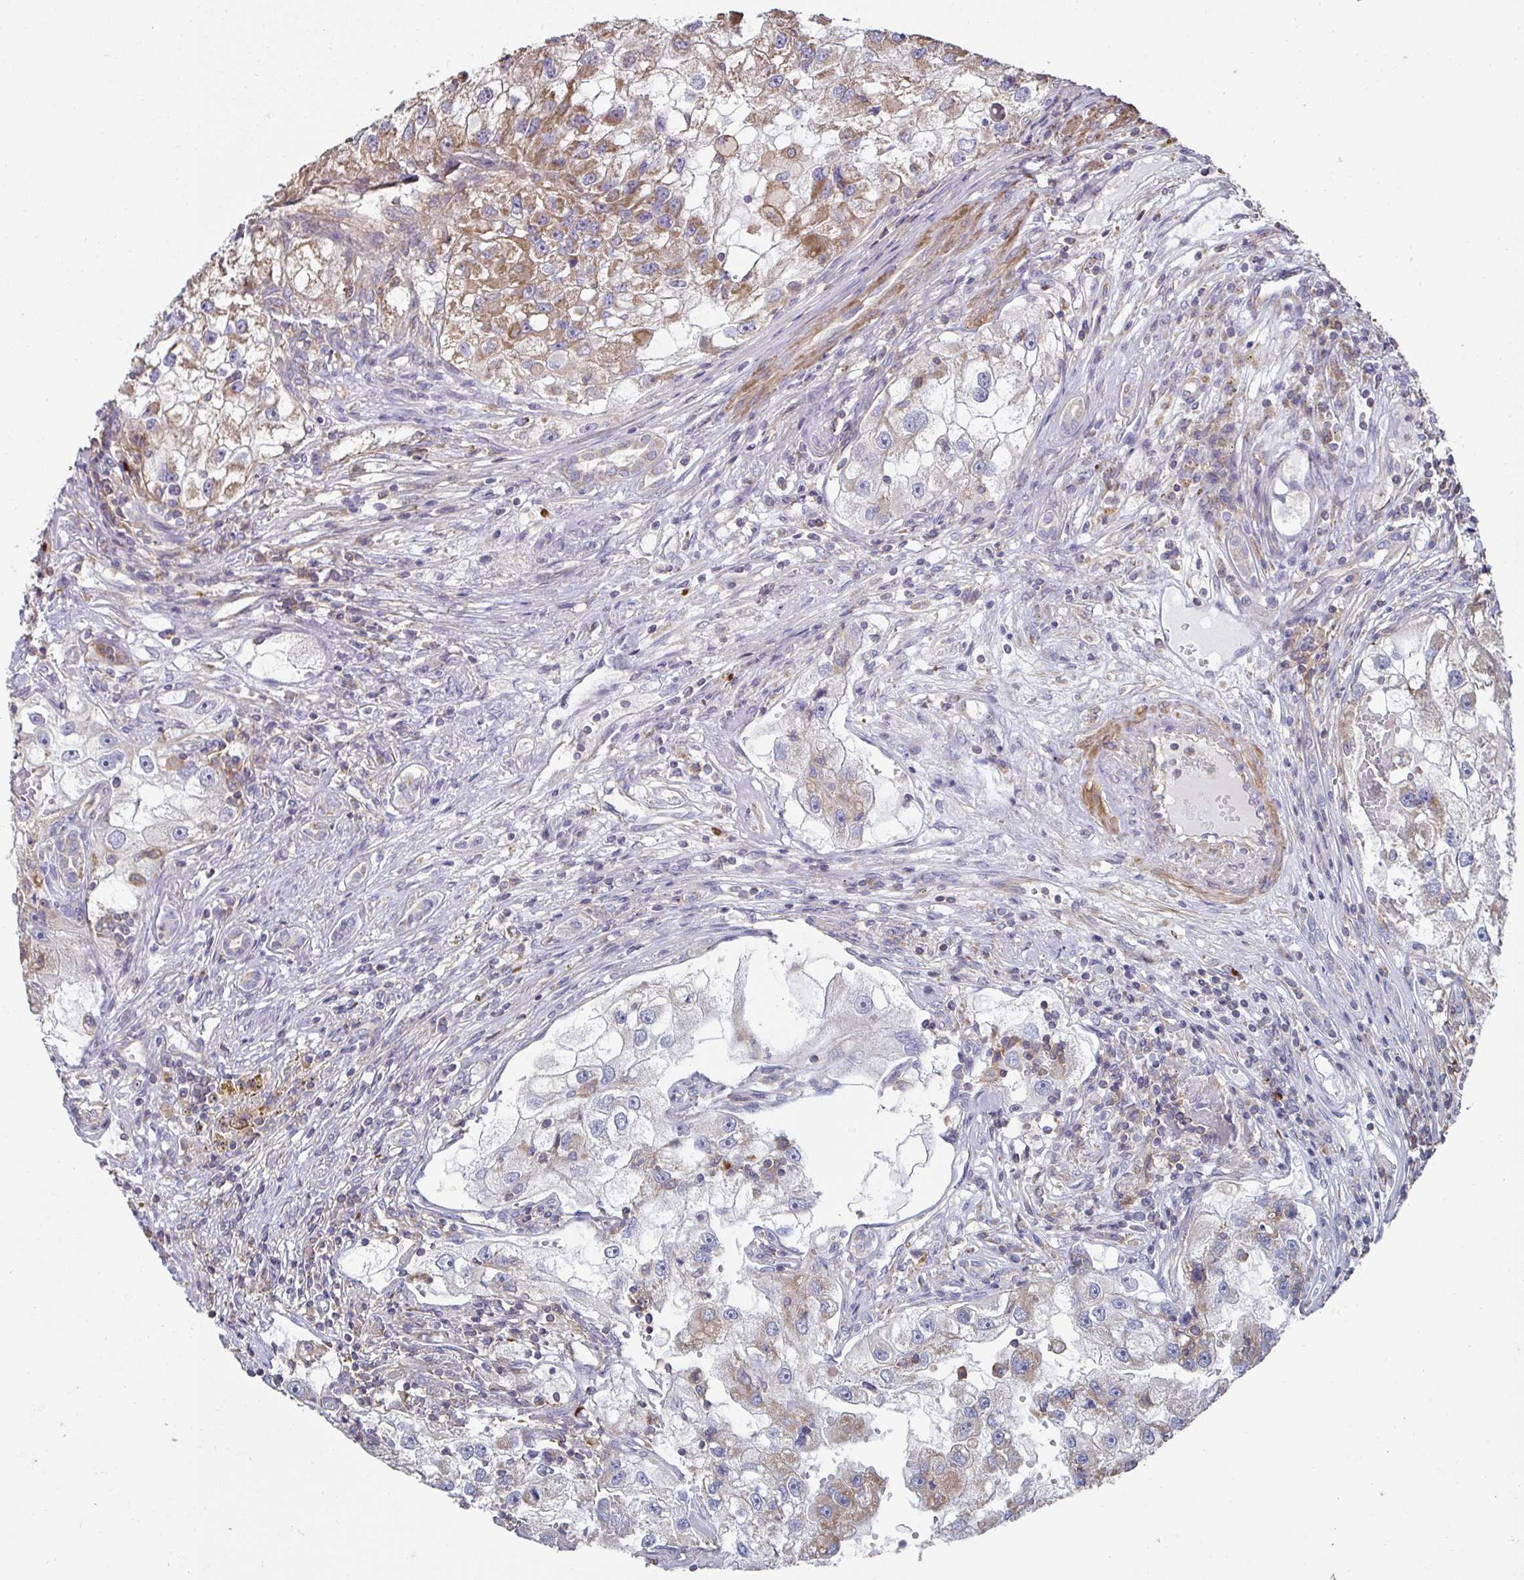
{"staining": {"intensity": "moderate", "quantity": "25%-75%", "location": "cytoplasmic/membranous"}, "tissue": "renal cancer", "cell_type": "Tumor cells", "image_type": "cancer", "snomed": [{"axis": "morphology", "description": "Adenocarcinoma, NOS"}, {"axis": "topography", "description": "Kidney"}], "caption": "DAB immunohistochemical staining of human renal cancer demonstrates moderate cytoplasmic/membranous protein expression in about 25%-75% of tumor cells.", "gene": "DZANK1", "patient": {"sex": "male", "age": 63}}